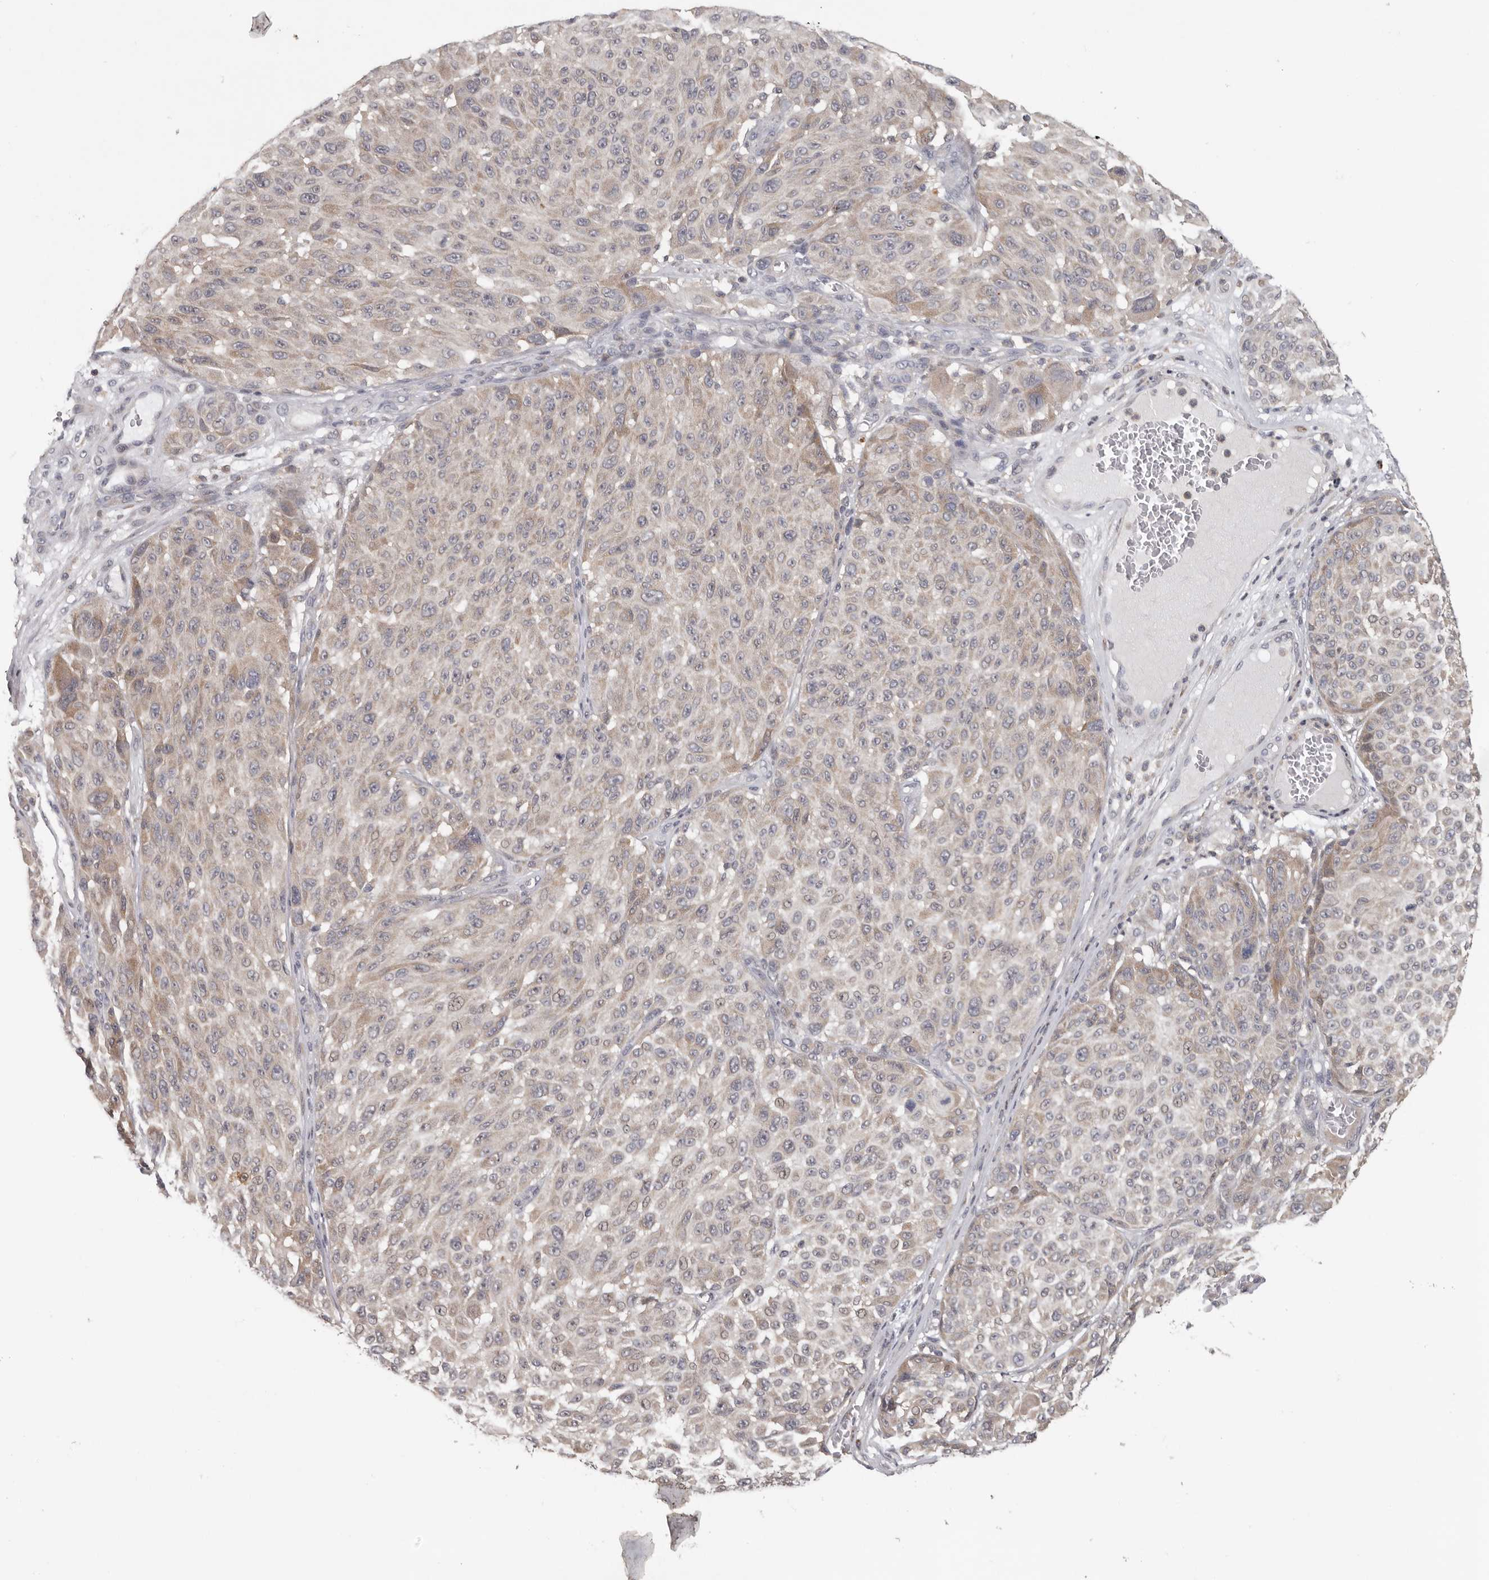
{"staining": {"intensity": "negative", "quantity": "none", "location": "none"}, "tissue": "melanoma", "cell_type": "Tumor cells", "image_type": "cancer", "snomed": [{"axis": "morphology", "description": "Malignant melanoma, NOS"}, {"axis": "topography", "description": "Skin"}], "caption": "IHC photomicrograph of malignant melanoma stained for a protein (brown), which displays no staining in tumor cells. The staining is performed using DAB brown chromogen with nuclei counter-stained in using hematoxylin.", "gene": "ANKRD44", "patient": {"sex": "male", "age": 83}}